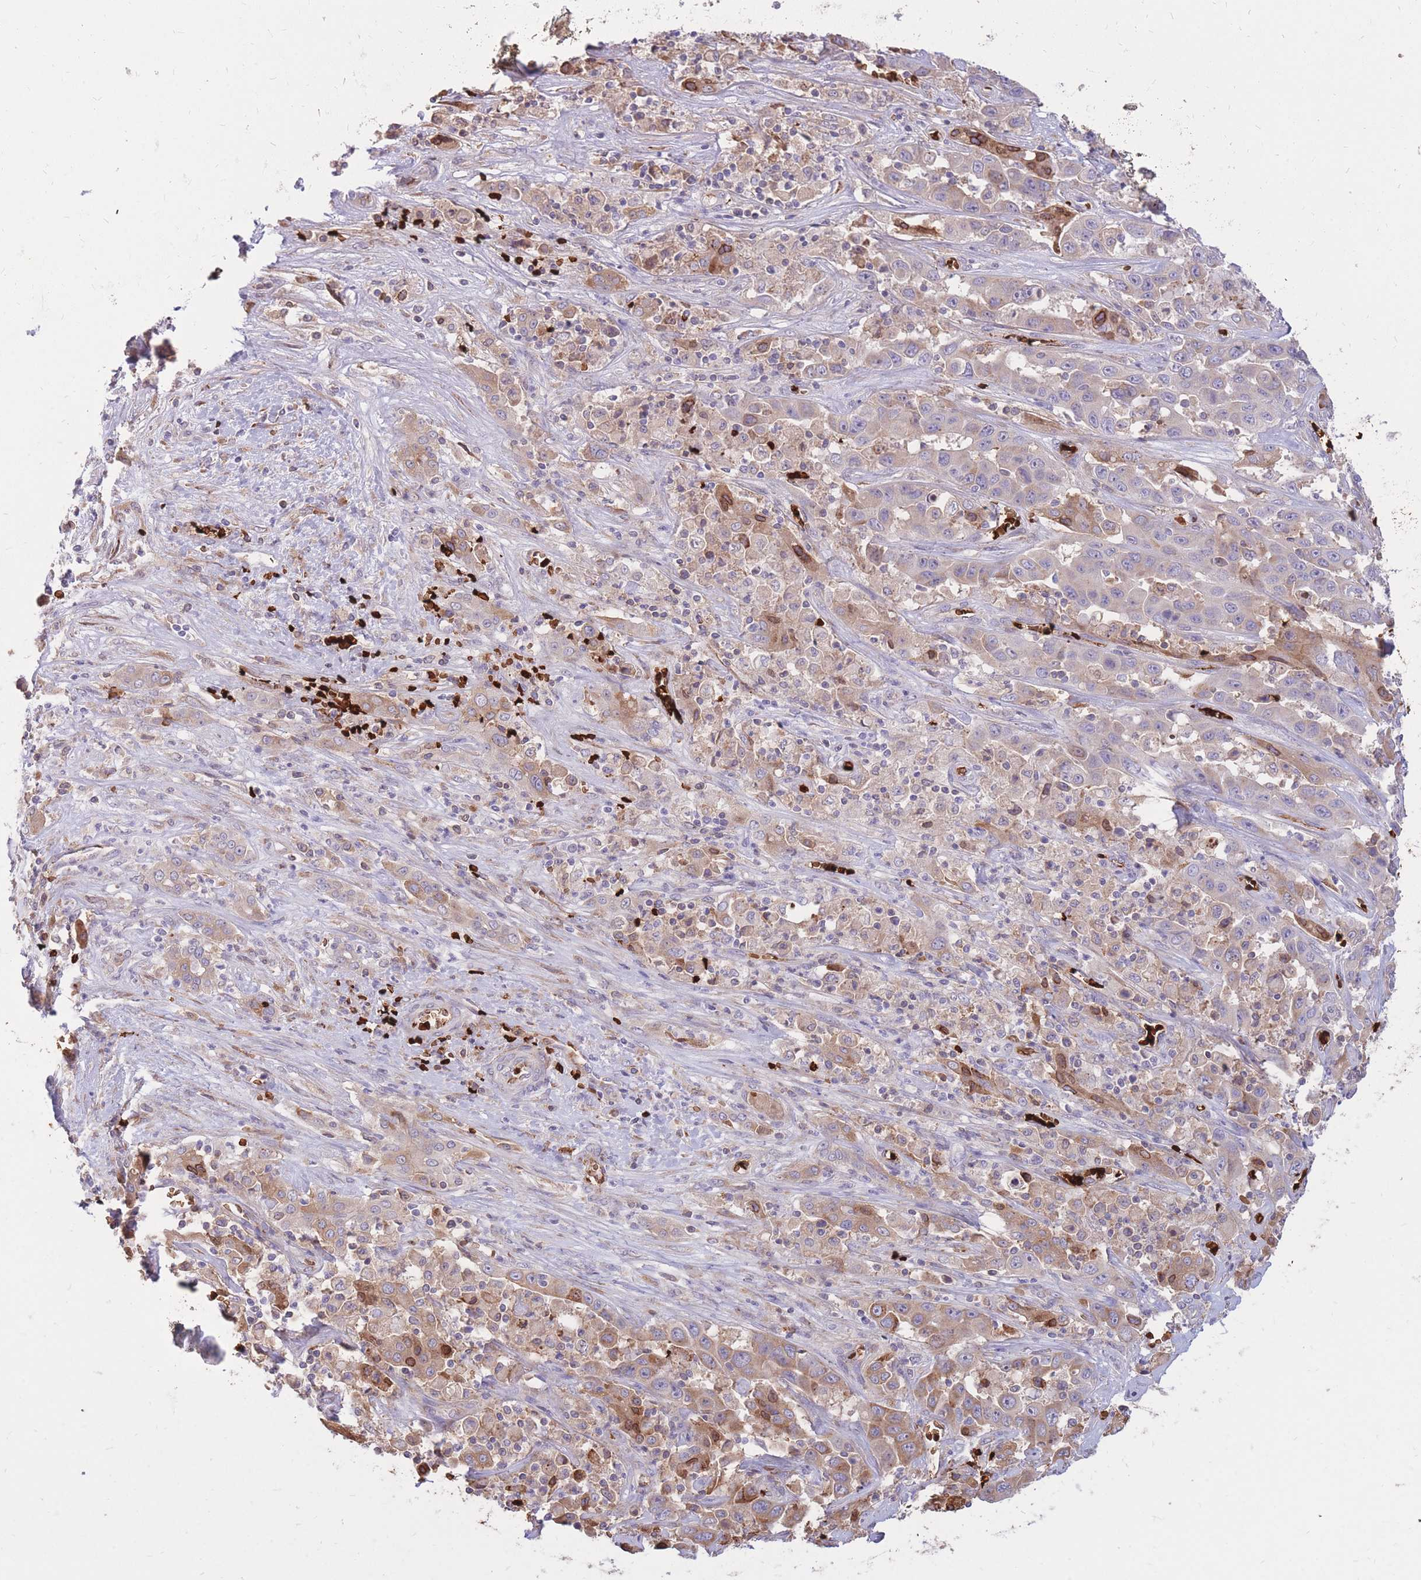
{"staining": {"intensity": "weak", "quantity": "25%-75%", "location": "cytoplasmic/membranous"}, "tissue": "liver cancer", "cell_type": "Tumor cells", "image_type": "cancer", "snomed": [{"axis": "morphology", "description": "Cholangiocarcinoma"}, {"axis": "topography", "description": "Liver"}], "caption": "Immunohistochemistry micrograph of liver cholangiocarcinoma stained for a protein (brown), which exhibits low levels of weak cytoplasmic/membranous positivity in about 25%-75% of tumor cells.", "gene": "ATP10D", "patient": {"sex": "female", "age": 52}}